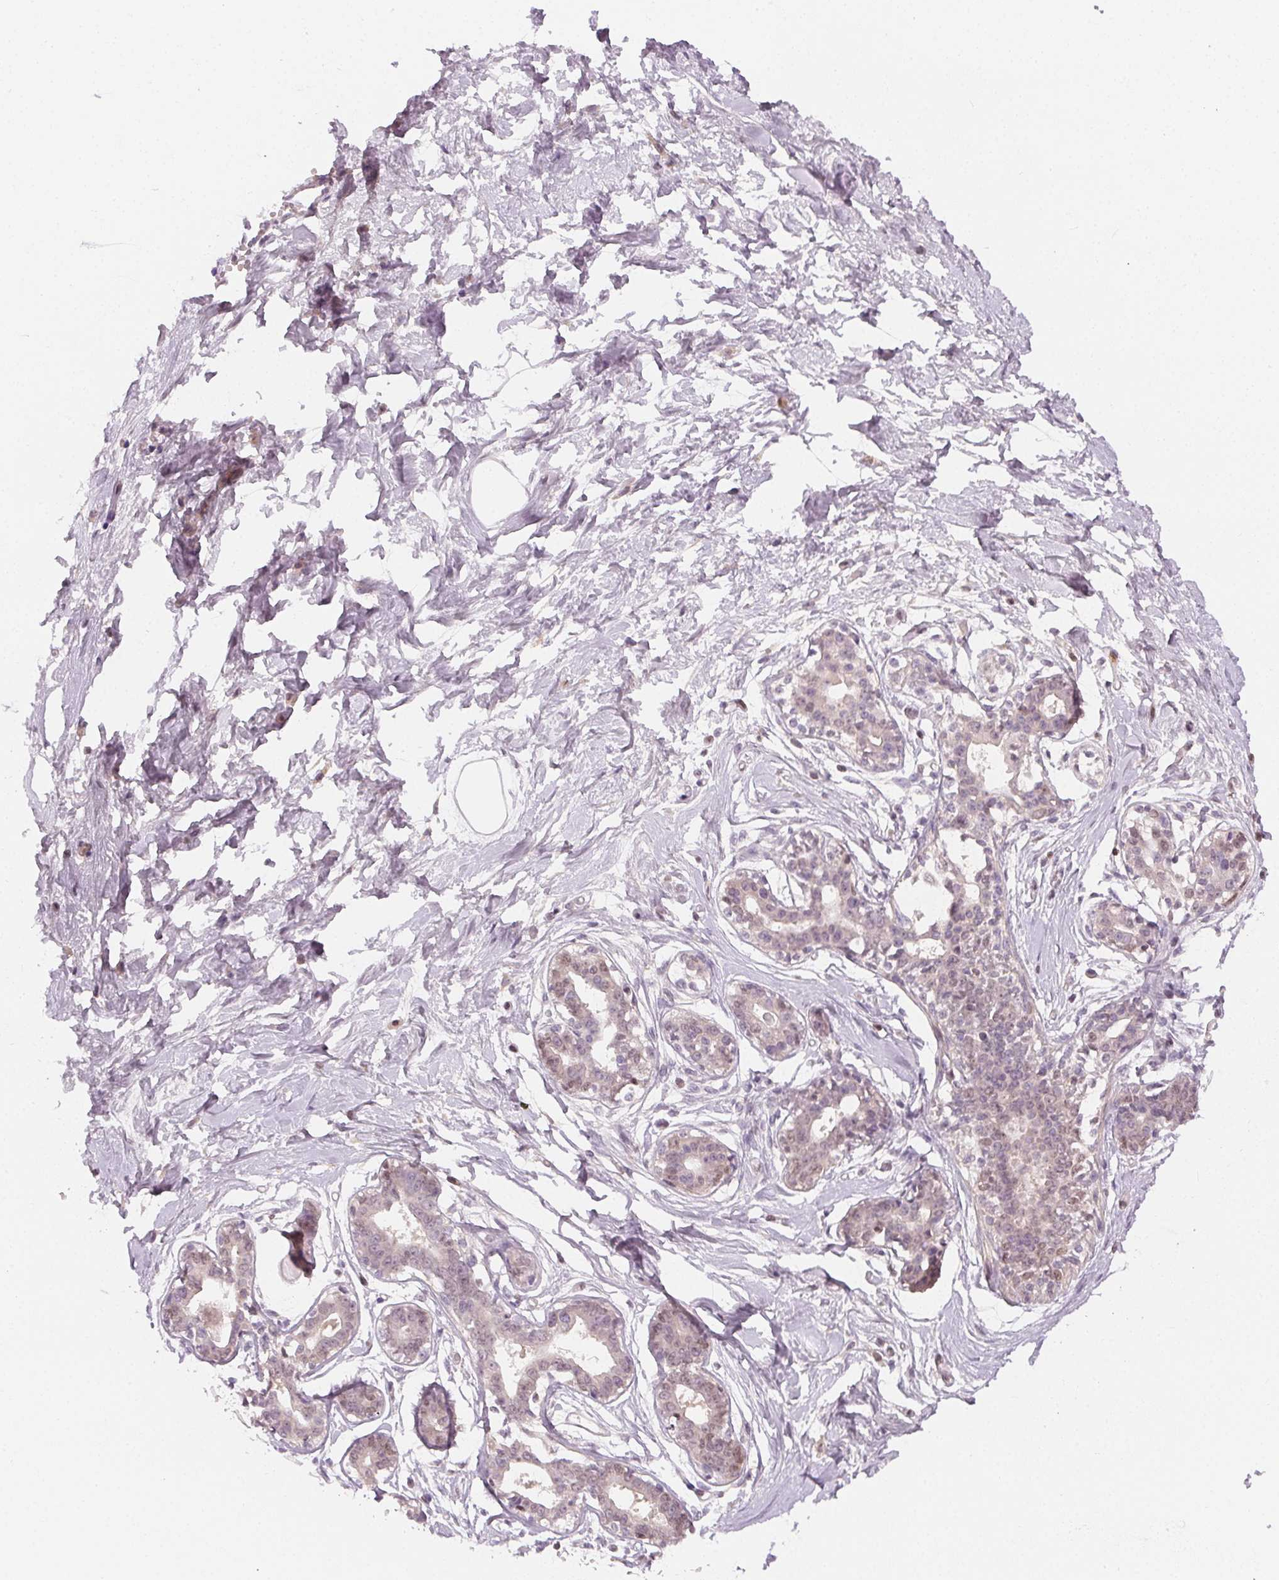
{"staining": {"intensity": "negative", "quantity": "none", "location": "none"}, "tissue": "breast", "cell_type": "Adipocytes", "image_type": "normal", "snomed": [{"axis": "morphology", "description": "Normal tissue, NOS"}, {"axis": "topography", "description": "Breast"}], "caption": "Protein analysis of benign breast shows no significant positivity in adipocytes.", "gene": "AFM", "patient": {"sex": "female", "age": 45}}